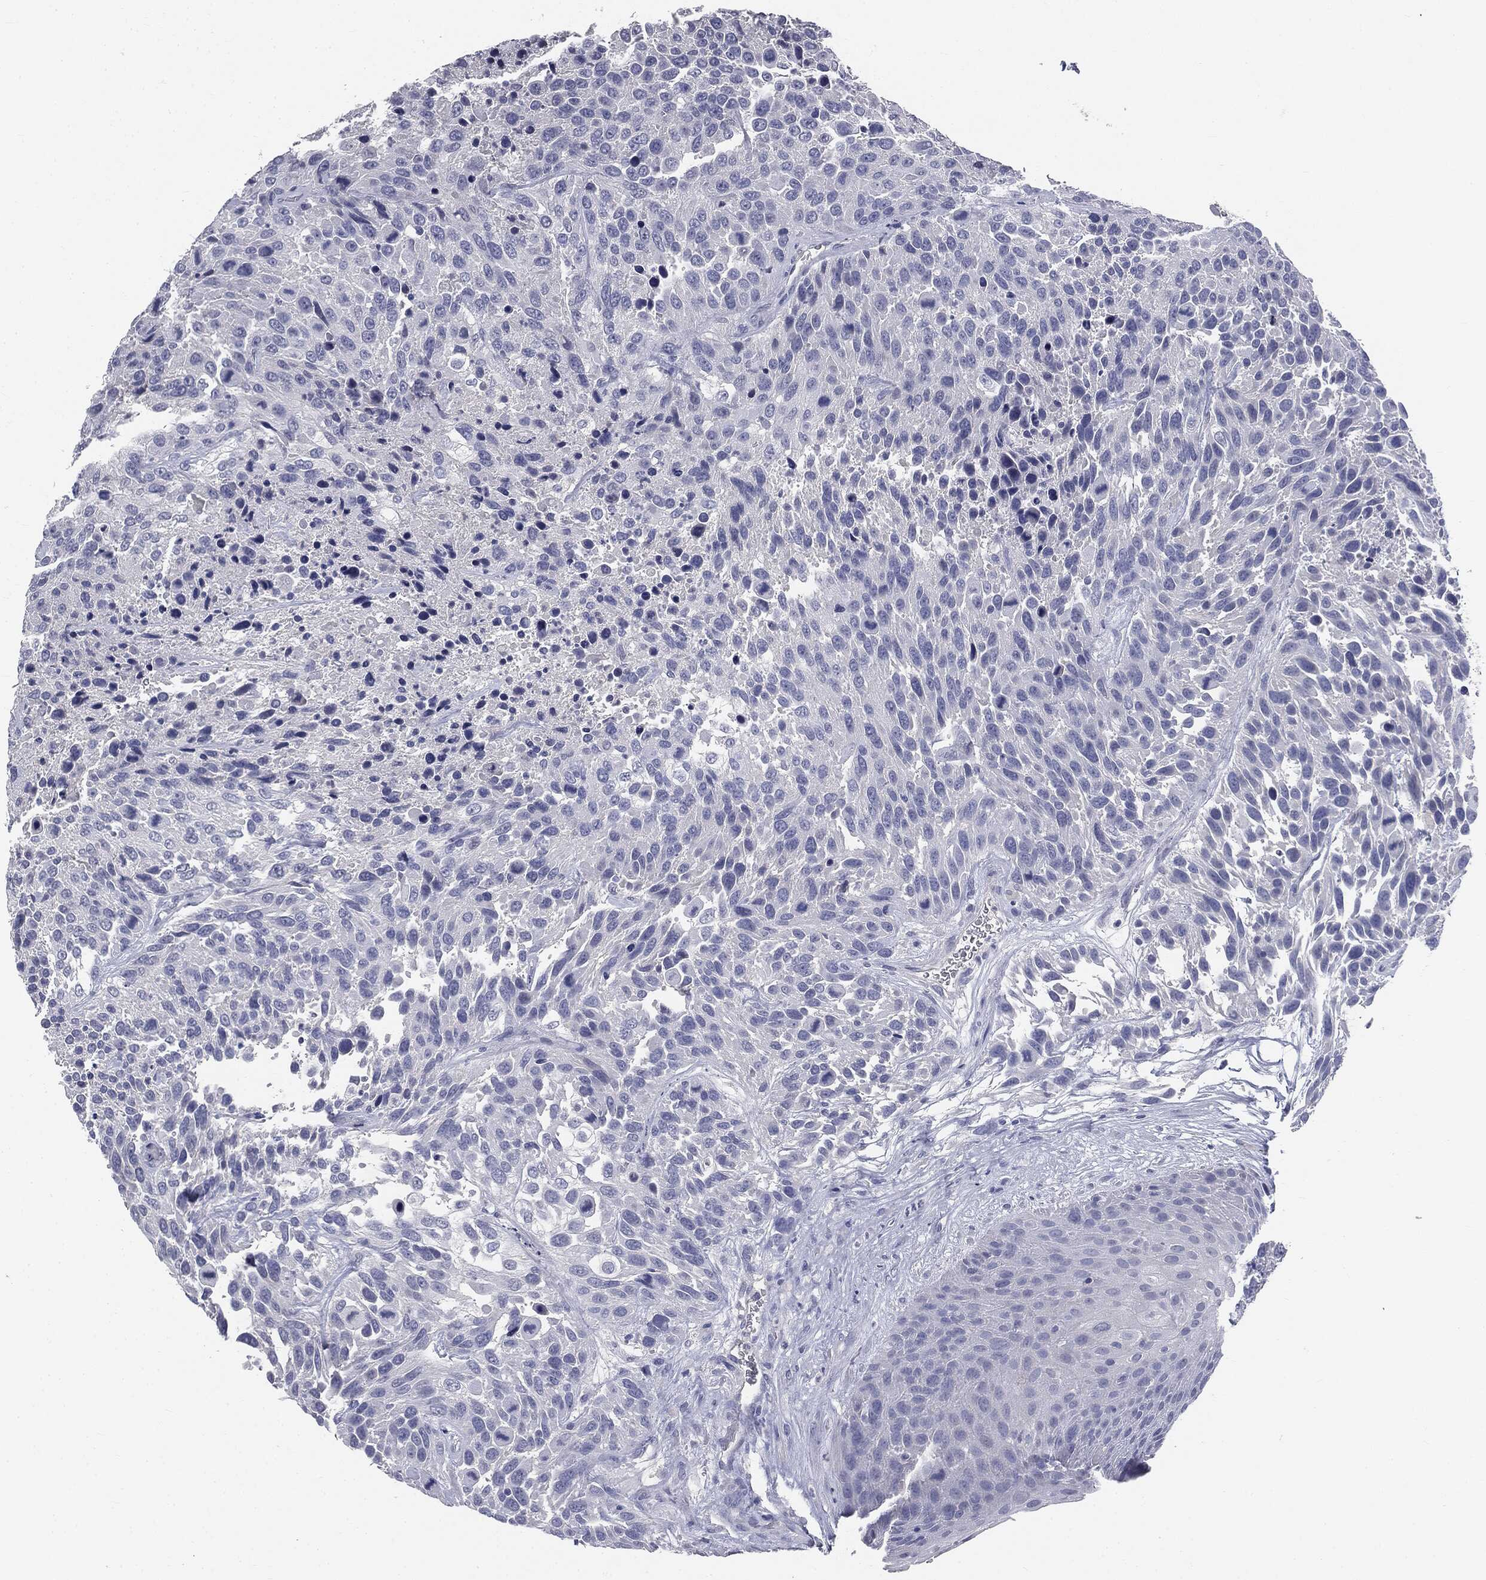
{"staining": {"intensity": "negative", "quantity": "none", "location": "none"}, "tissue": "urothelial cancer", "cell_type": "Tumor cells", "image_type": "cancer", "snomed": [{"axis": "morphology", "description": "Urothelial carcinoma, High grade"}, {"axis": "topography", "description": "Urinary bladder"}], "caption": "High magnification brightfield microscopy of urothelial carcinoma (high-grade) stained with DAB (3,3'-diaminobenzidine) (brown) and counterstained with hematoxylin (blue): tumor cells show no significant staining. The staining is performed using DAB (3,3'-diaminobenzidine) brown chromogen with nuclei counter-stained in using hematoxylin.", "gene": "AFP", "patient": {"sex": "female", "age": 70}}